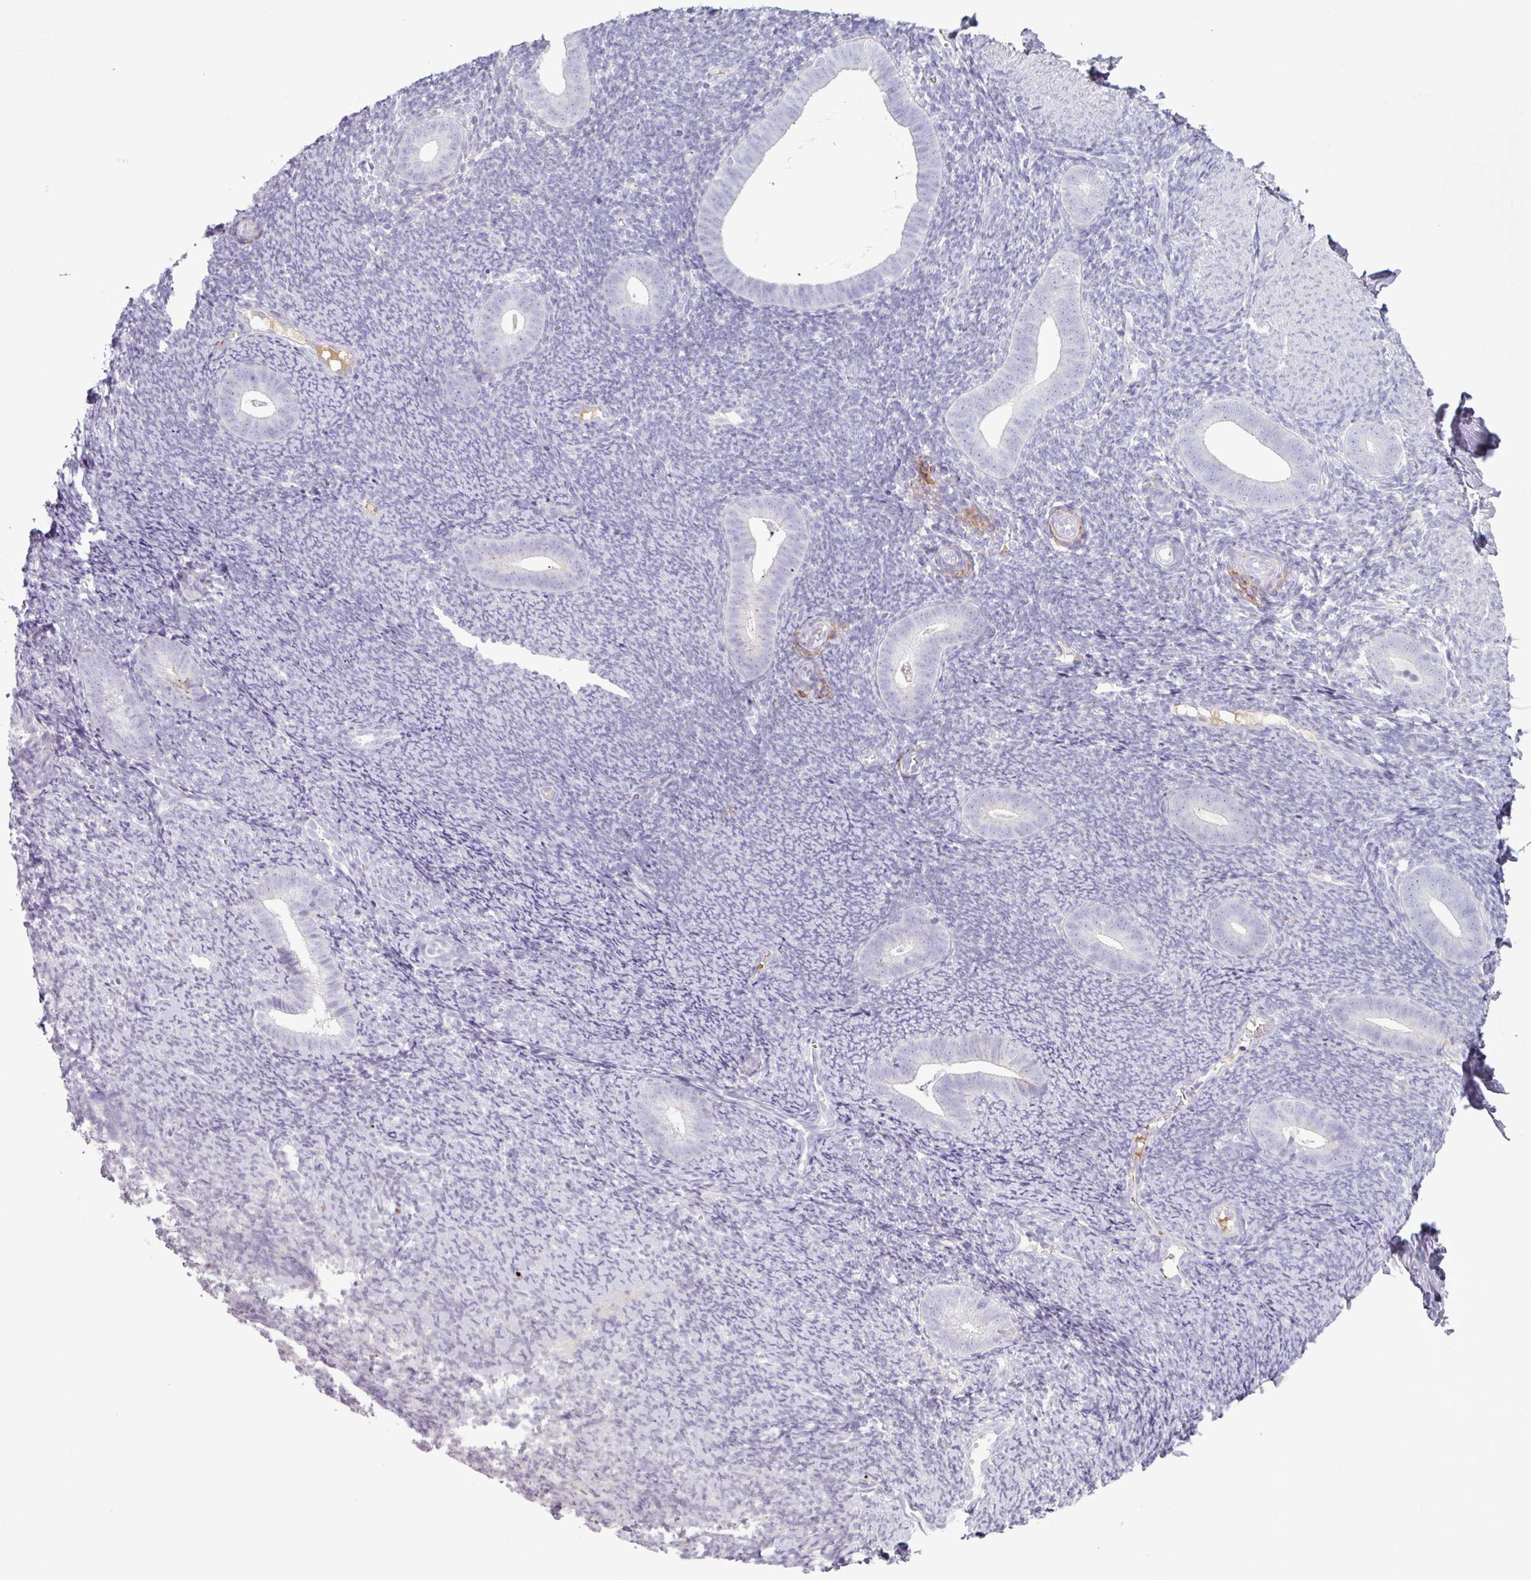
{"staining": {"intensity": "negative", "quantity": "none", "location": "none"}, "tissue": "endometrium", "cell_type": "Cells in endometrial stroma", "image_type": "normal", "snomed": [{"axis": "morphology", "description": "Normal tissue, NOS"}, {"axis": "topography", "description": "Endometrium"}], "caption": "Immunohistochemical staining of benign human endometrium demonstrates no significant expression in cells in endometrial stroma. (Stains: DAB (3,3'-diaminobenzidine) IHC with hematoxylin counter stain, Microscopy: brightfield microscopy at high magnification).", "gene": "C4A", "patient": {"sex": "female", "age": 39}}